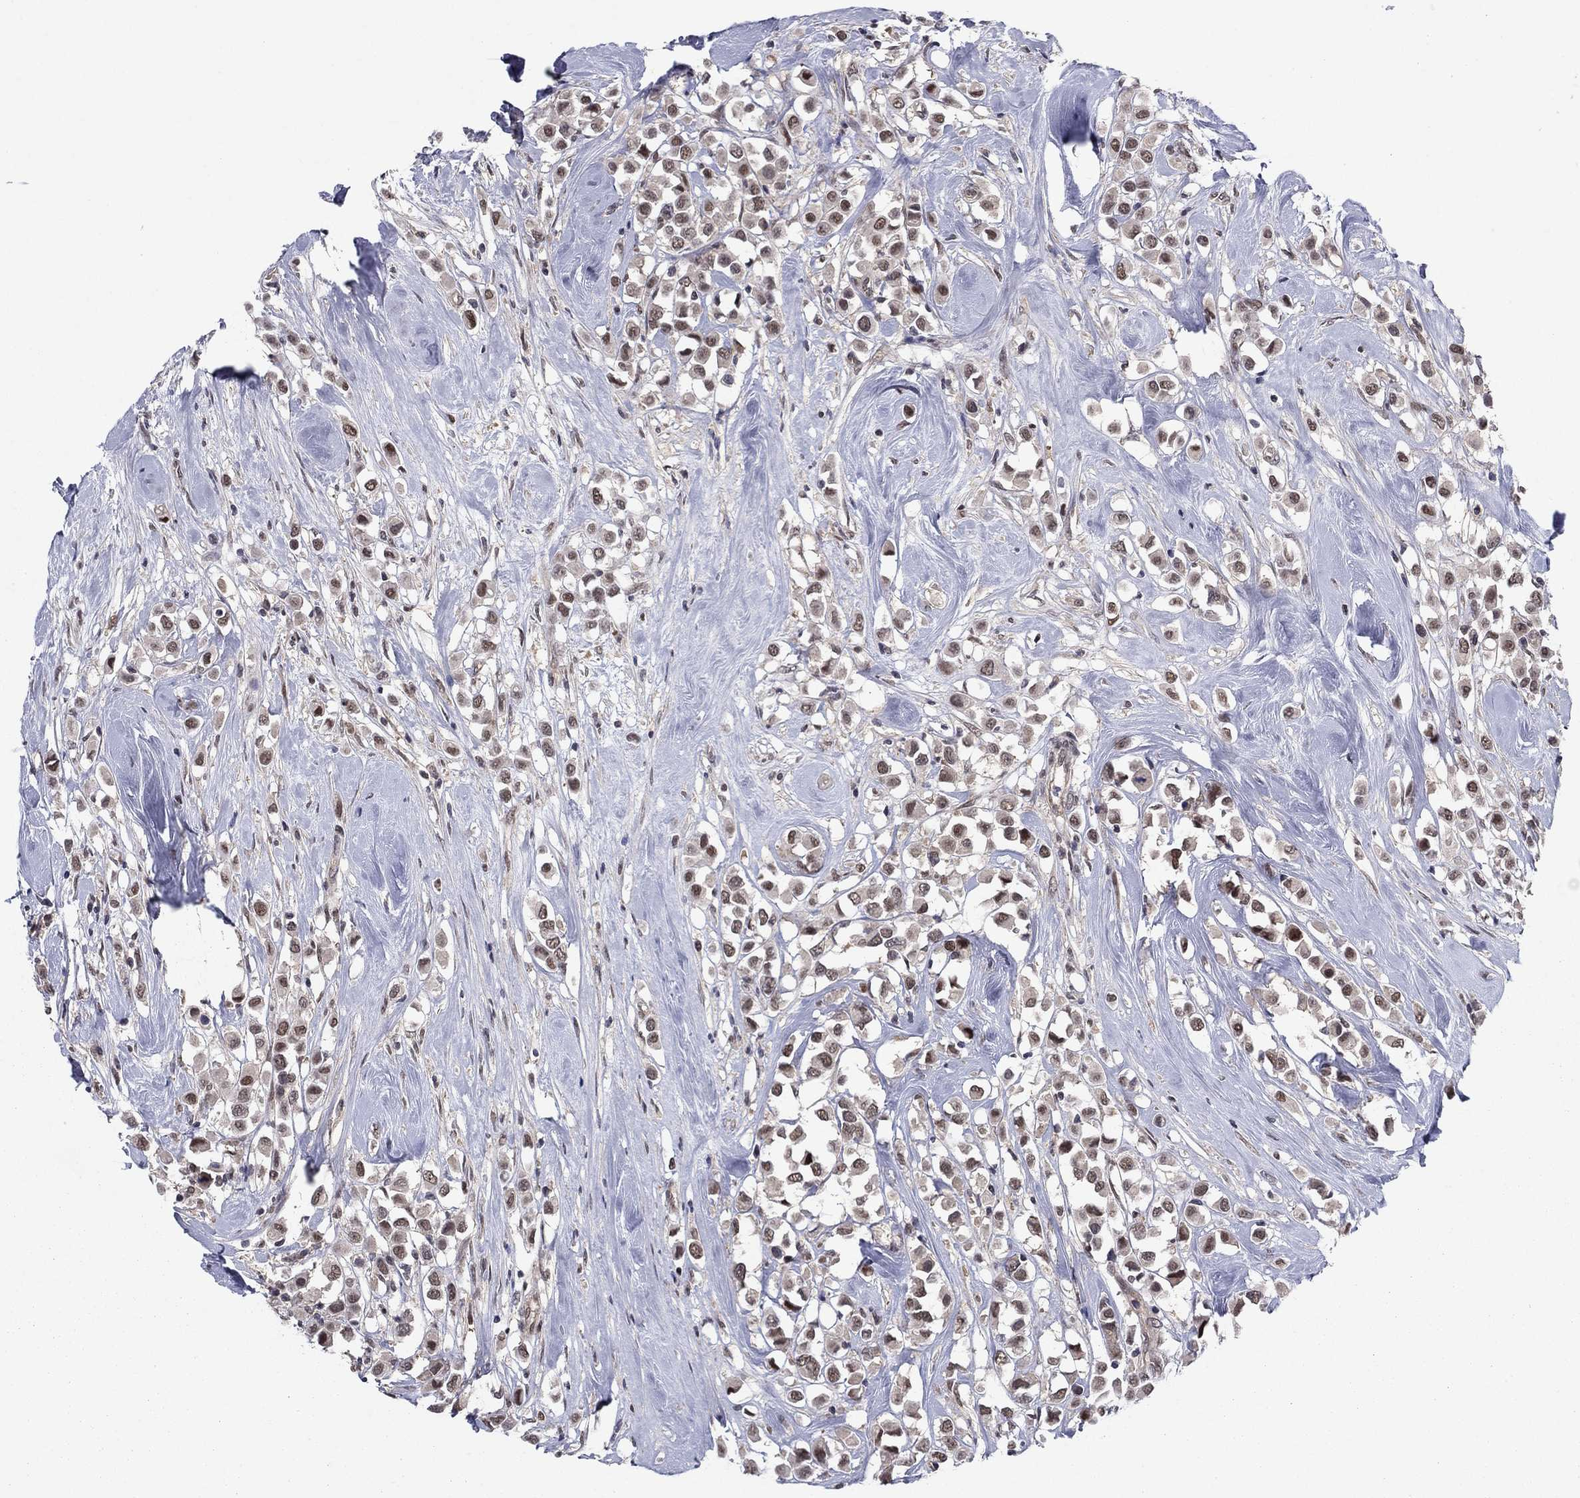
{"staining": {"intensity": "moderate", "quantity": "25%-75%", "location": "nuclear"}, "tissue": "breast cancer", "cell_type": "Tumor cells", "image_type": "cancer", "snomed": [{"axis": "morphology", "description": "Duct carcinoma"}, {"axis": "topography", "description": "Breast"}], "caption": "Immunohistochemistry (IHC) image of neoplastic tissue: breast cancer stained using immunohistochemistry (IHC) reveals medium levels of moderate protein expression localized specifically in the nuclear of tumor cells, appearing as a nuclear brown color.", "gene": "PSMC1", "patient": {"sex": "female", "age": 61}}